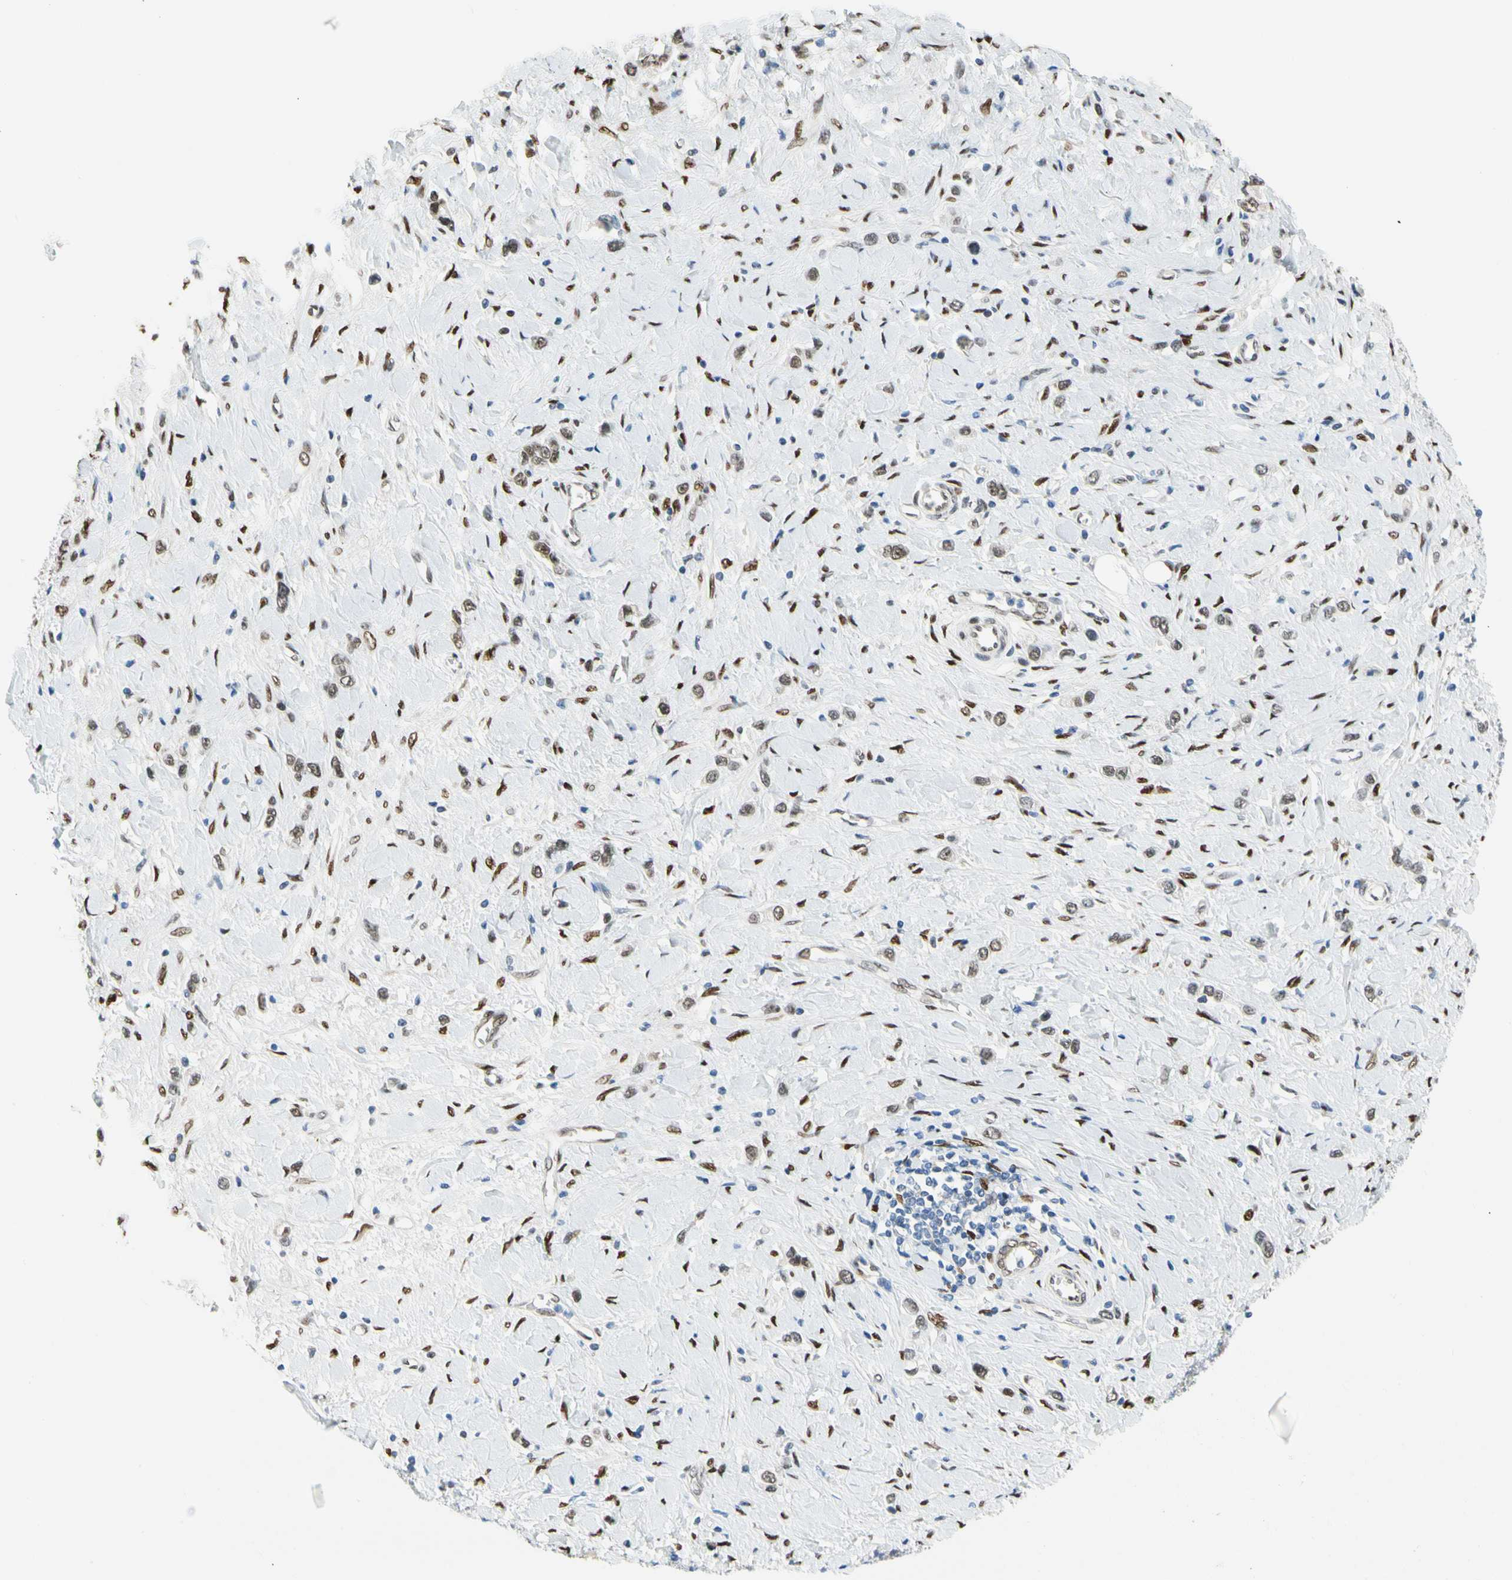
{"staining": {"intensity": "weak", "quantity": ">75%", "location": "nuclear"}, "tissue": "stomach cancer", "cell_type": "Tumor cells", "image_type": "cancer", "snomed": [{"axis": "morphology", "description": "Normal tissue, NOS"}, {"axis": "morphology", "description": "Adenocarcinoma, NOS"}, {"axis": "topography", "description": "Stomach, upper"}, {"axis": "topography", "description": "Stomach"}], "caption": "Human stomach adenocarcinoma stained with a brown dye demonstrates weak nuclear positive positivity in approximately >75% of tumor cells.", "gene": "NFIA", "patient": {"sex": "female", "age": 65}}